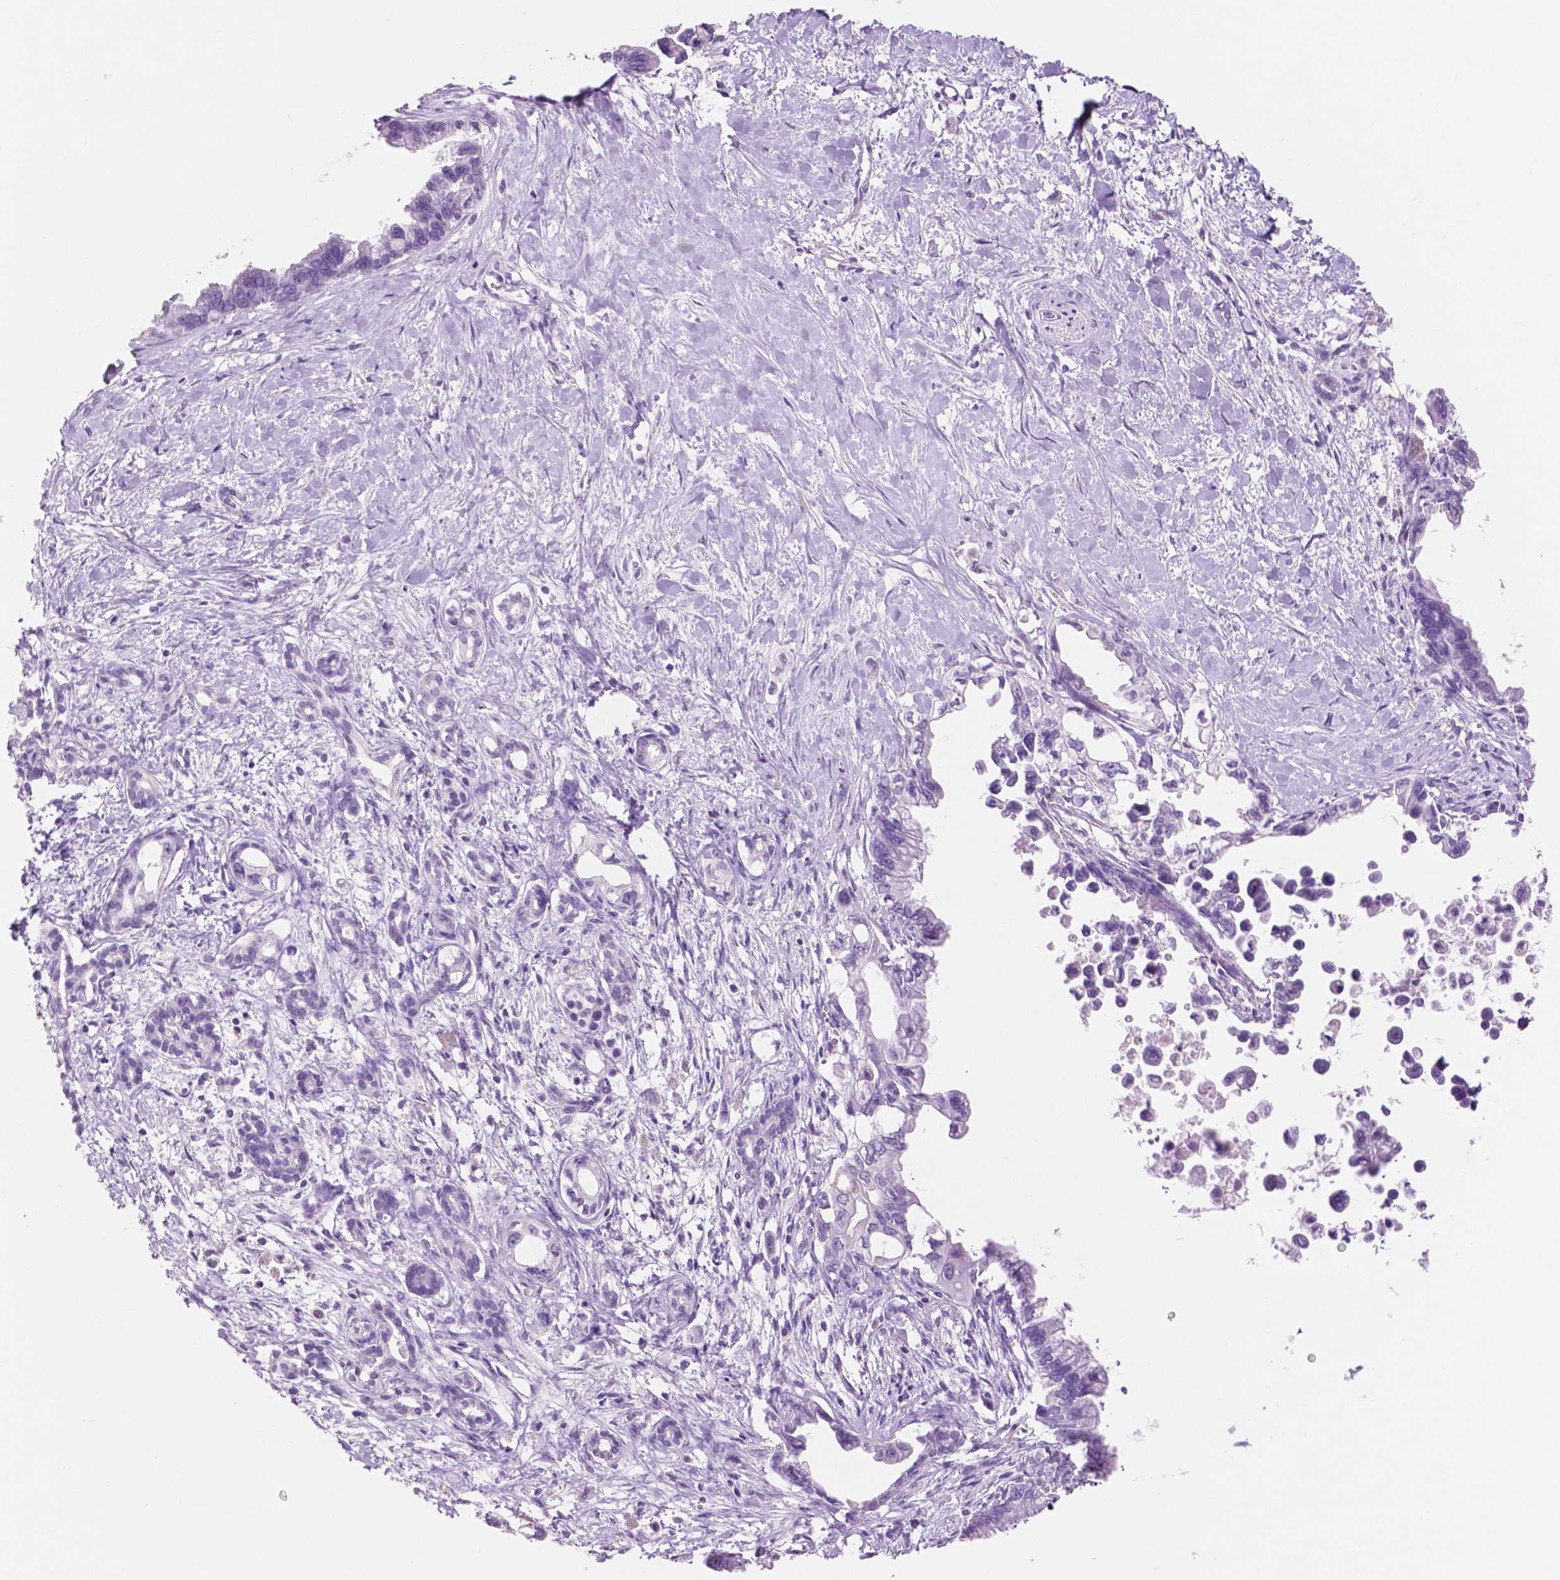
{"staining": {"intensity": "negative", "quantity": "none", "location": "none"}, "tissue": "pancreatic cancer", "cell_type": "Tumor cells", "image_type": "cancer", "snomed": [{"axis": "morphology", "description": "Adenocarcinoma, NOS"}, {"axis": "topography", "description": "Pancreas"}], "caption": "Immunohistochemistry (IHC) of human pancreatic cancer (adenocarcinoma) shows no positivity in tumor cells. (Stains: DAB (3,3'-diaminobenzidine) immunohistochemistry (IHC) with hematoxylin counter stain, Microscopy: brightfield microscopy at high magnification).", "gene": "IDO1", "patient": {"sex": "male", "age": 61}}